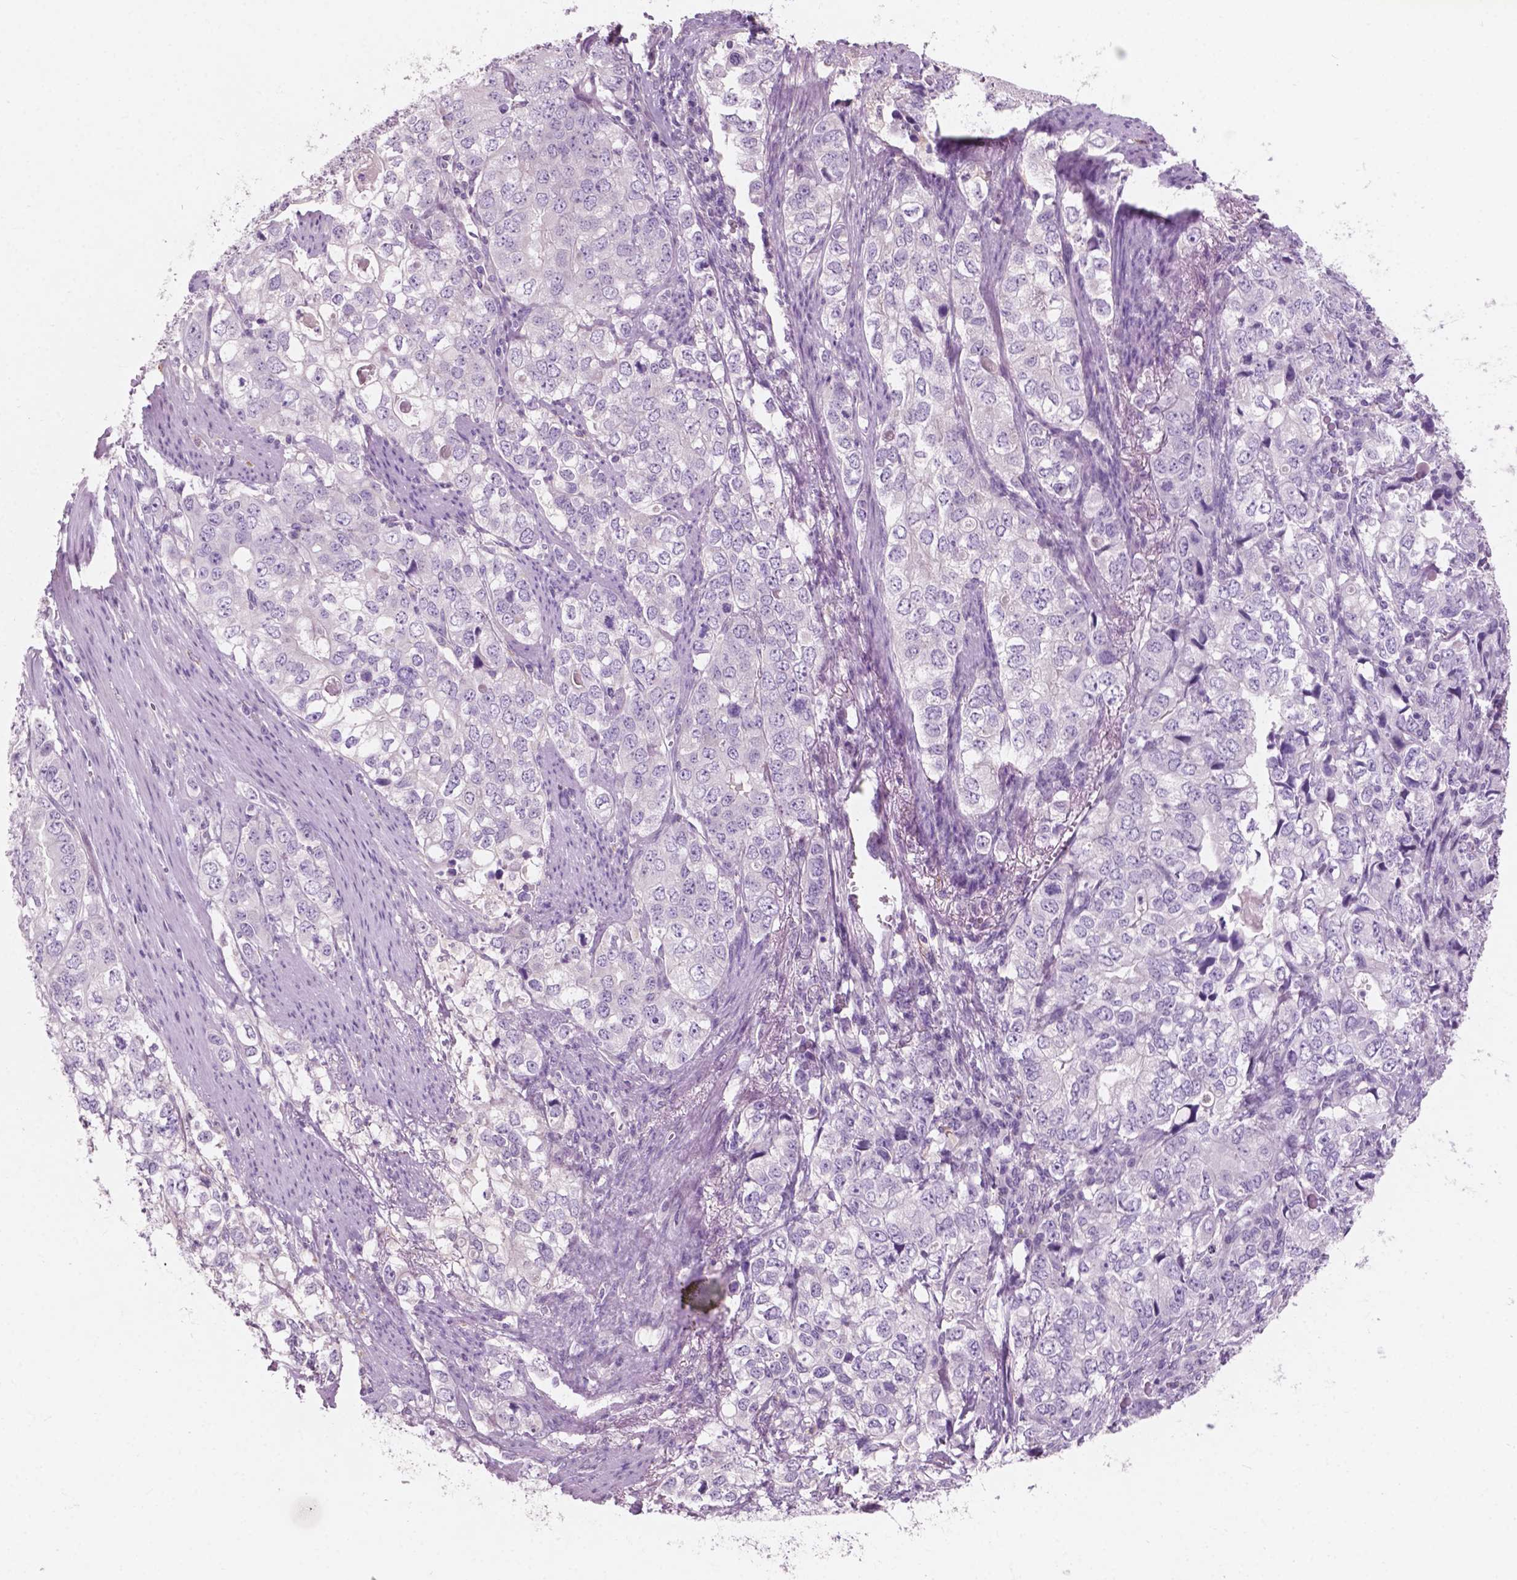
{"staining": {"intensity": "negative", "quantity": "none", "location": "none"}, "tissue": "stomach cancer", "cell_type": "Tumor cells", "image_type": "cancer", "snomed": [{"axis": "morphology", "description": "Adenocarcinoma, NOS"}, {"axis": "topography", "description": "Stomach, lower"}], "caption": "Photomicrograph shows no protein staining in tumor cells of stomach cancer (adenocarcinoma) tissue. (DAB immunohistochemistry with hematoxylin counter stain).", "gene": "AWAT1", "patient": {"sex": "female", "age": 72}}